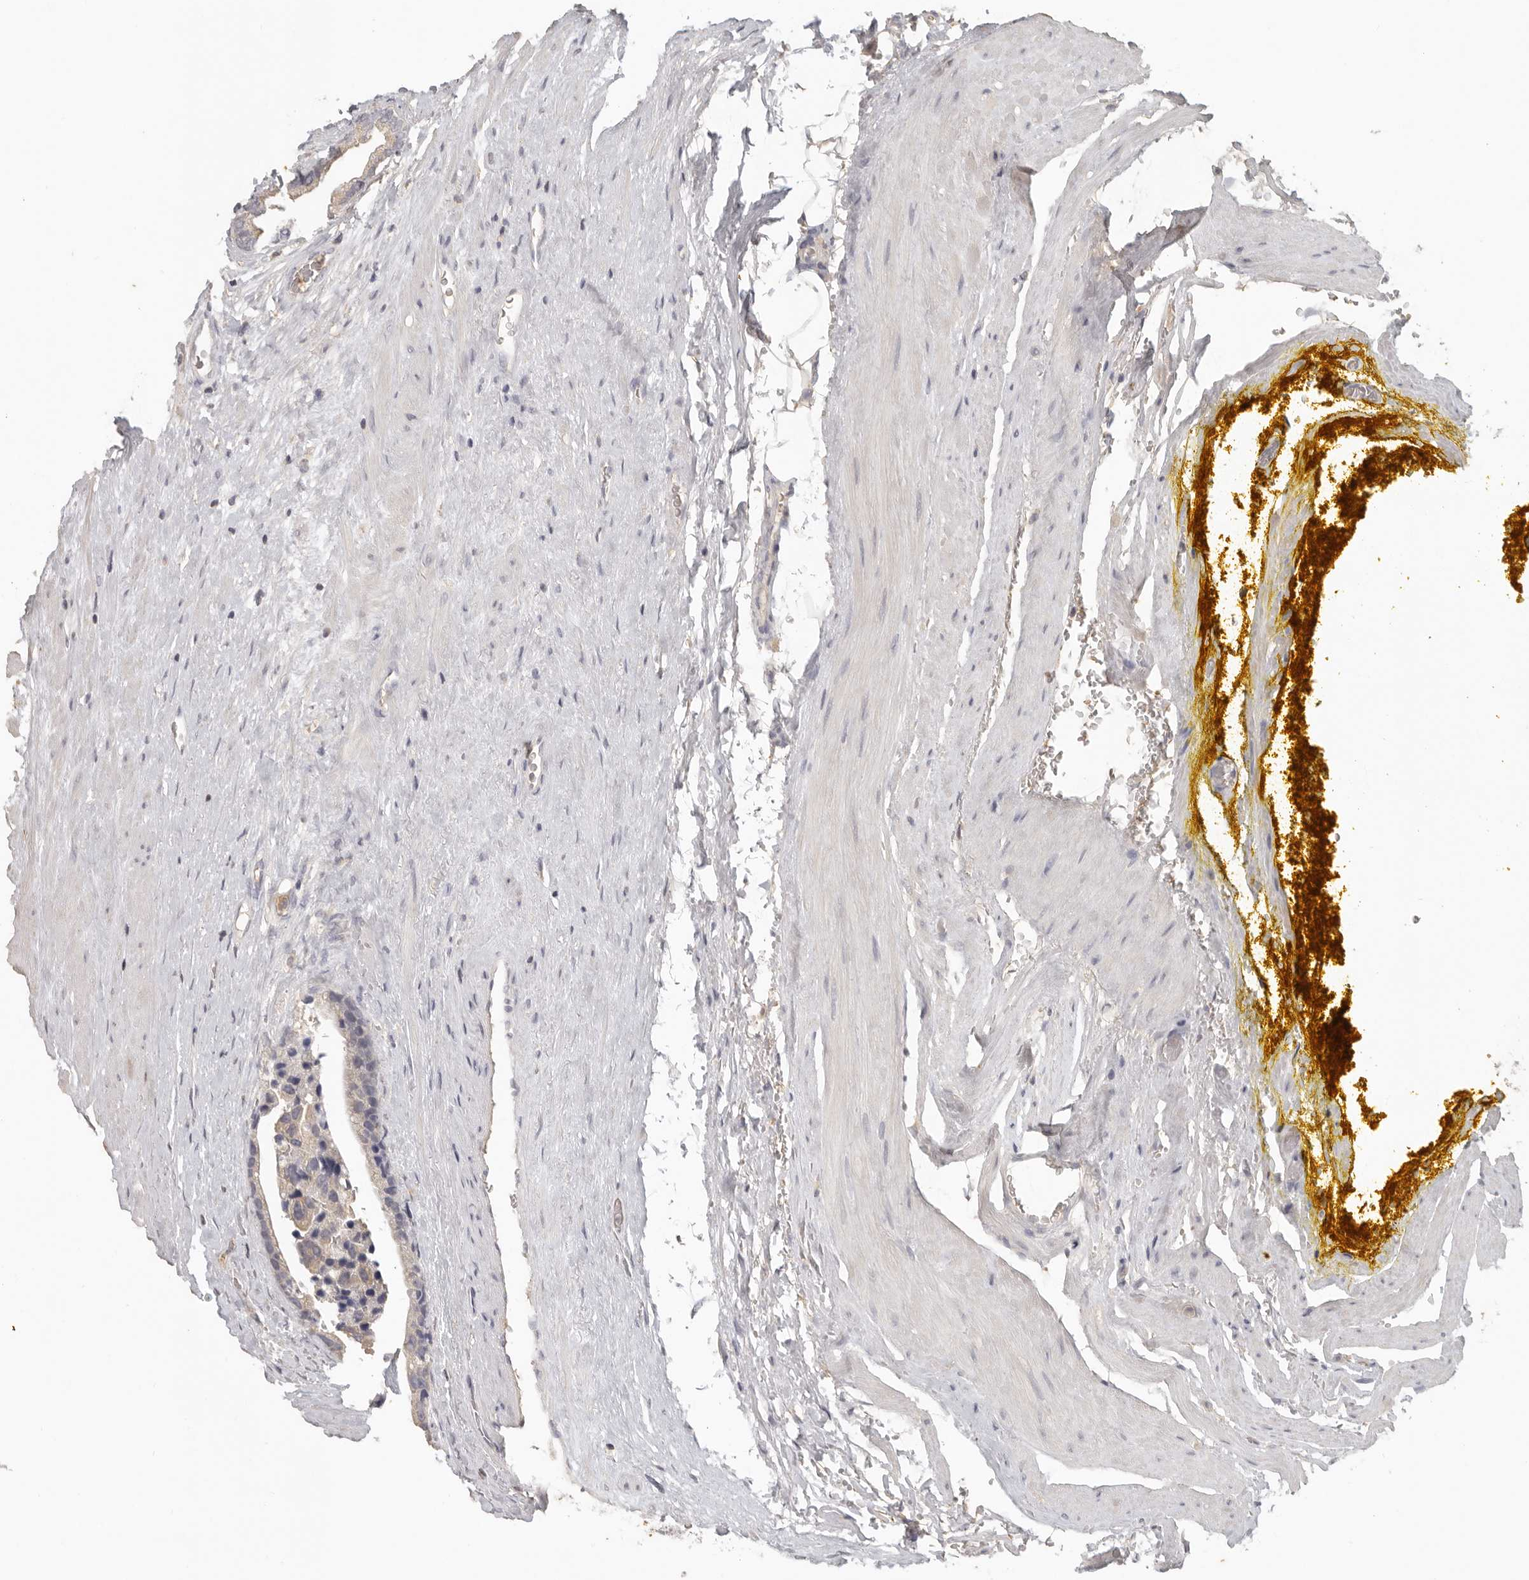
{"staining": {"intensity": "negative", "quantity": "none", "location": "none"}, "tissue": "prostate cancer", "cell_type": "Tumor cells", "image_type": "cancer", "snomed": [{"axis": "morphology", "description": "Adenocarcinoma, High grade"}, {"axis": "topography", "description": "Prostate"}], "caption": "Histopathology image shows no significant protein expression in tumor cells of prostate cancer (high-grade adenocarcinoma).", "gene": "CSK", "patient": {"sex": "male", "age": 70}}